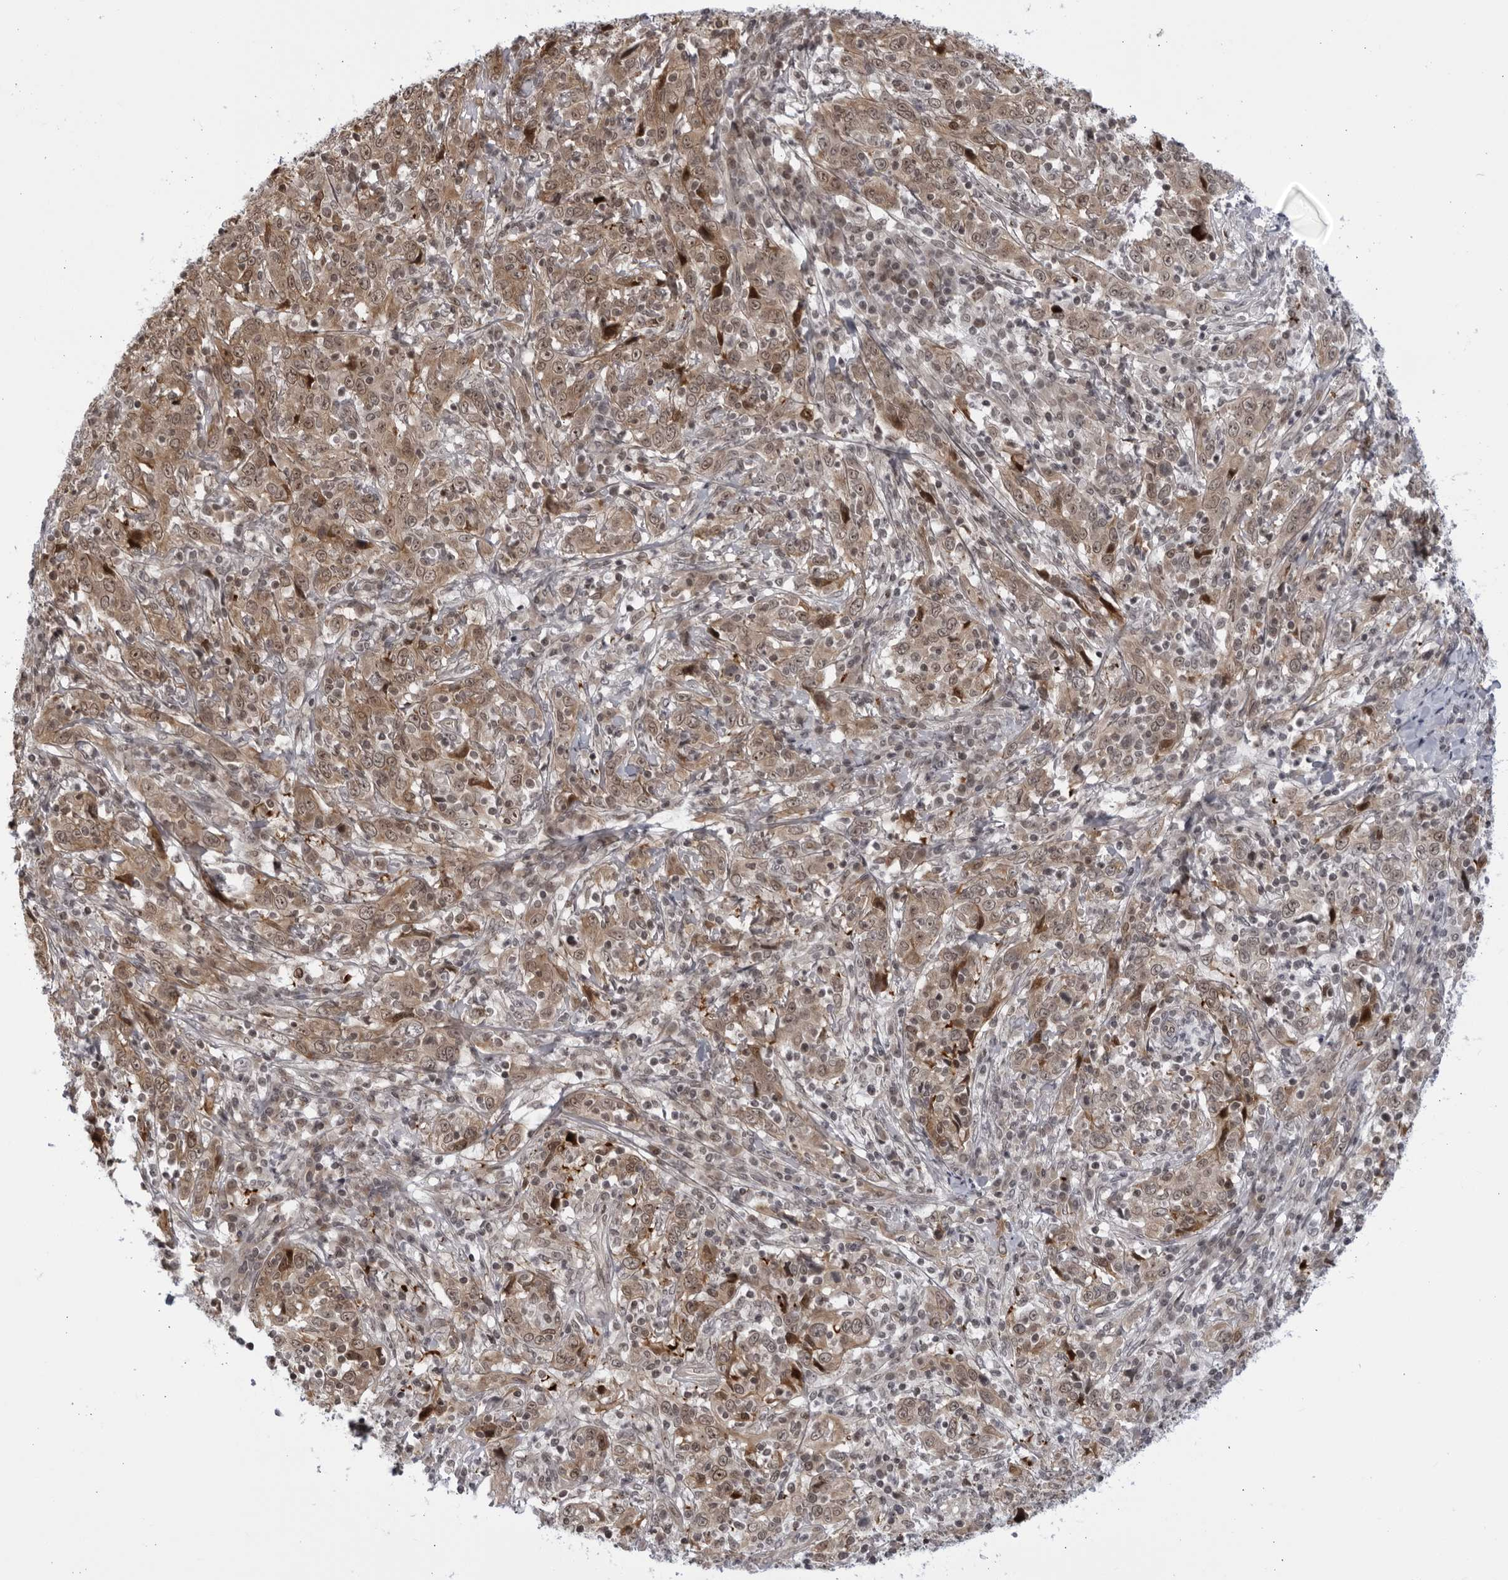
{"staining": {"intensity": "moderate", "quantity": ">75%", "location": "cytoplasmic/membranous,nuclear"}, "tissue": "cervical cancer", "cell_type": "Tumor cells", "image_type": "cancer", "snomed": [{"axis": "morphology", "description": "Squamous cell carcinoma, NOS"}, {"axis": "topography", "description": "Cervix"}], "caption": "Immunohistochemical staining of cervical squamous cell carcinoma reveals medium levels of moderate cytoplasmic/membranous and nuclear protein expression in about >75% of tumor cells. Using DAB (3,3'-diaminobenzidine) (brown) and hematoxylin (blue) stains, captured at high magnification using brightfield microscopy.", "gene": "ITGB3BP", "patient": {"sex": "female", "age": 46}}